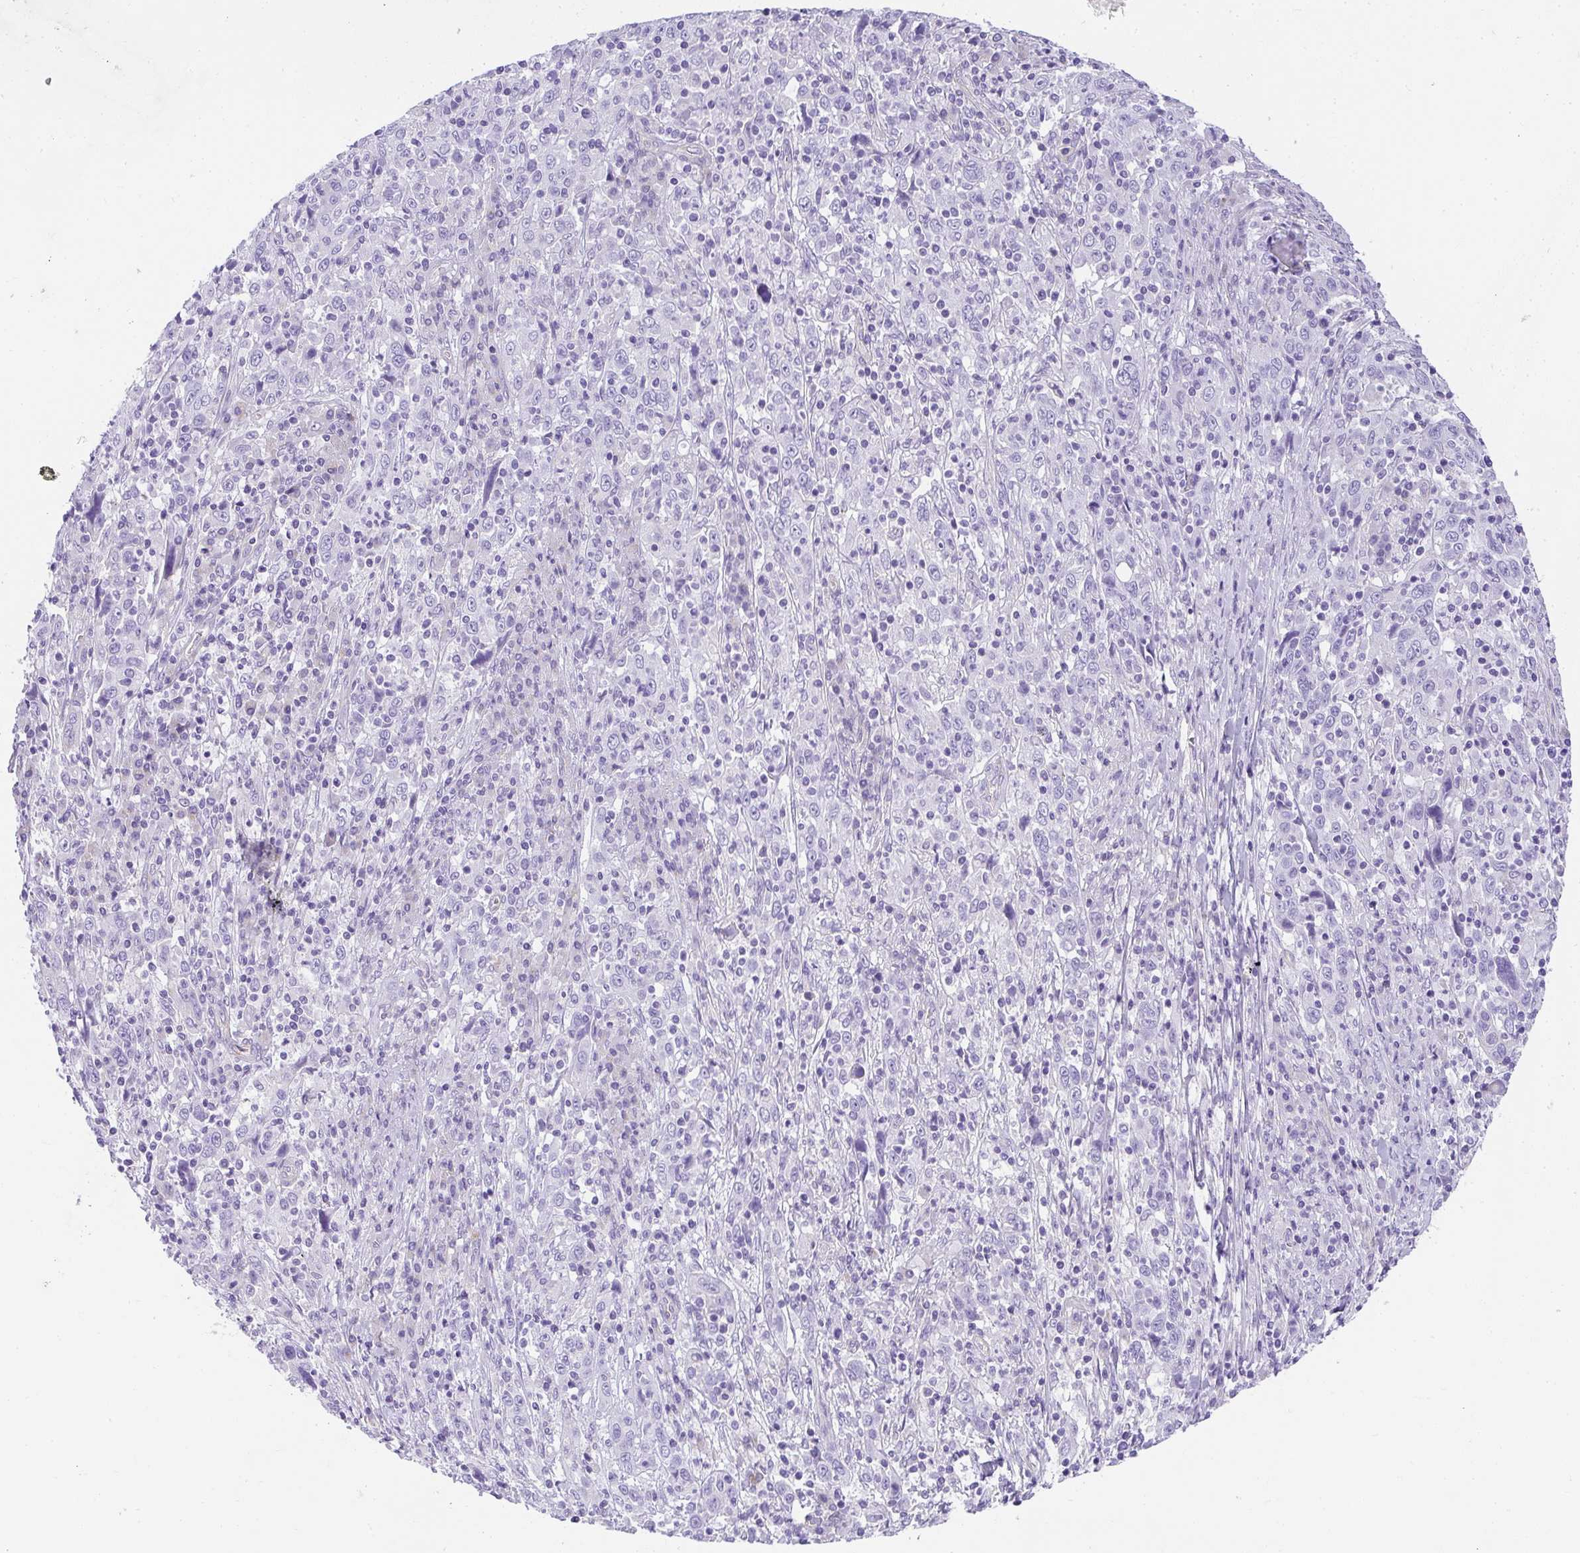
{"staining": {"intensity": "negative", "quantity": "none", "location": "none"}, "tissue": "cervical cancer", "cell_type": "Tumor cells", "image_type": "cancer", "snomed": [{"axis": "morphology", "description": "Squamous cell carcinoma, NOS"}, {"axis": "topography", "description": "Cervix"}], "caption": "A high-resolution micrograph shows IHC staining of cervical cancer, which displays no significant positivity in tumor cells.", "gene": "PLPPR3", "patient": {"sex": "female", "age": 46}}